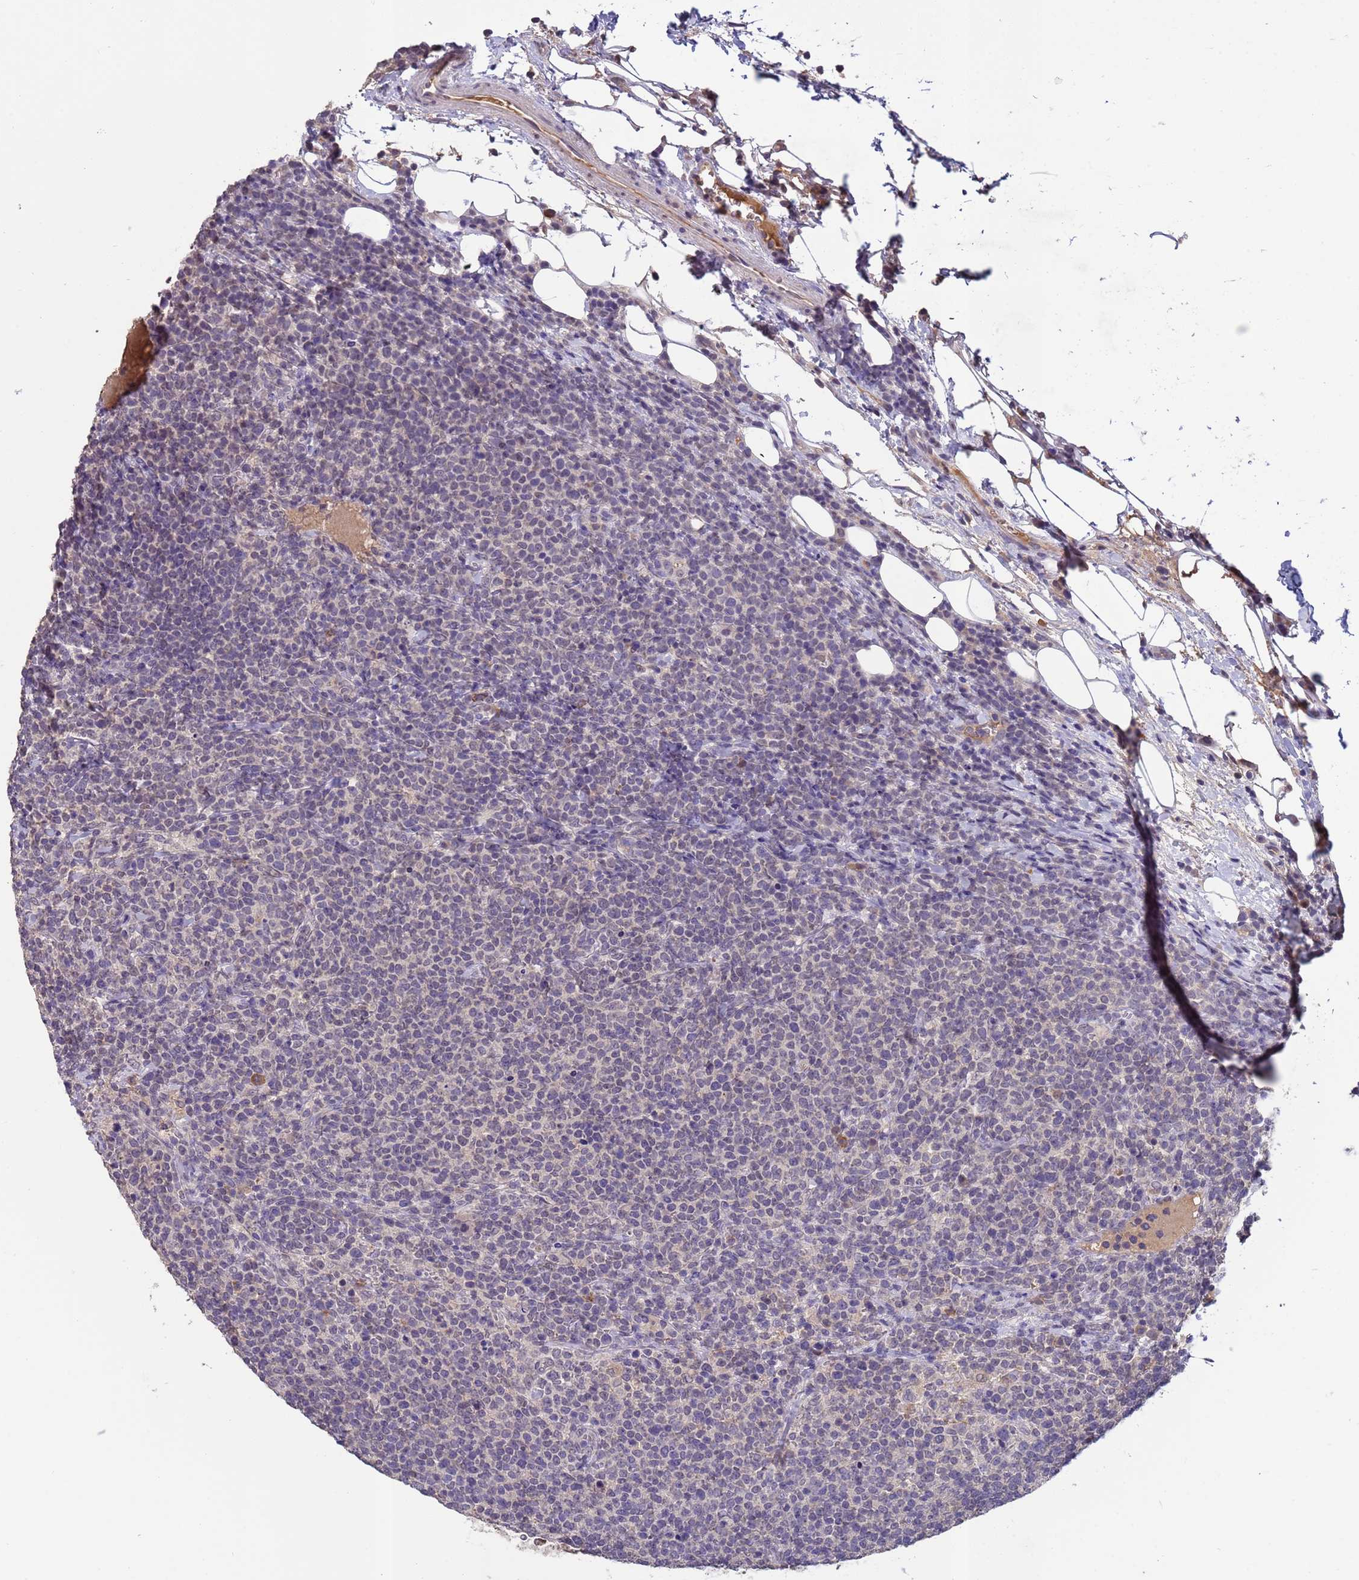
{"staining": {"intensity": "negative", "quantity": "none", "location": "none"}, "tissue": "lymphoma", "cell_type": "Tumor cells", "image_type": "cancer", "snomed": [{"axis": "morphology", "description": "Malignant lymphoma, non-Hodgkin's type, High grade"}, {"axis": "topography", "description": "Lymph node"}], "caption": "Malignant lymphoma, non-Hodgkin's type (high-grade) stained for a protein using immunohistochemistry (IHC) exhibits no positivity tumor cells.", "gene": "ZNF248", "patient": {"sex": "male", "age": 61}}